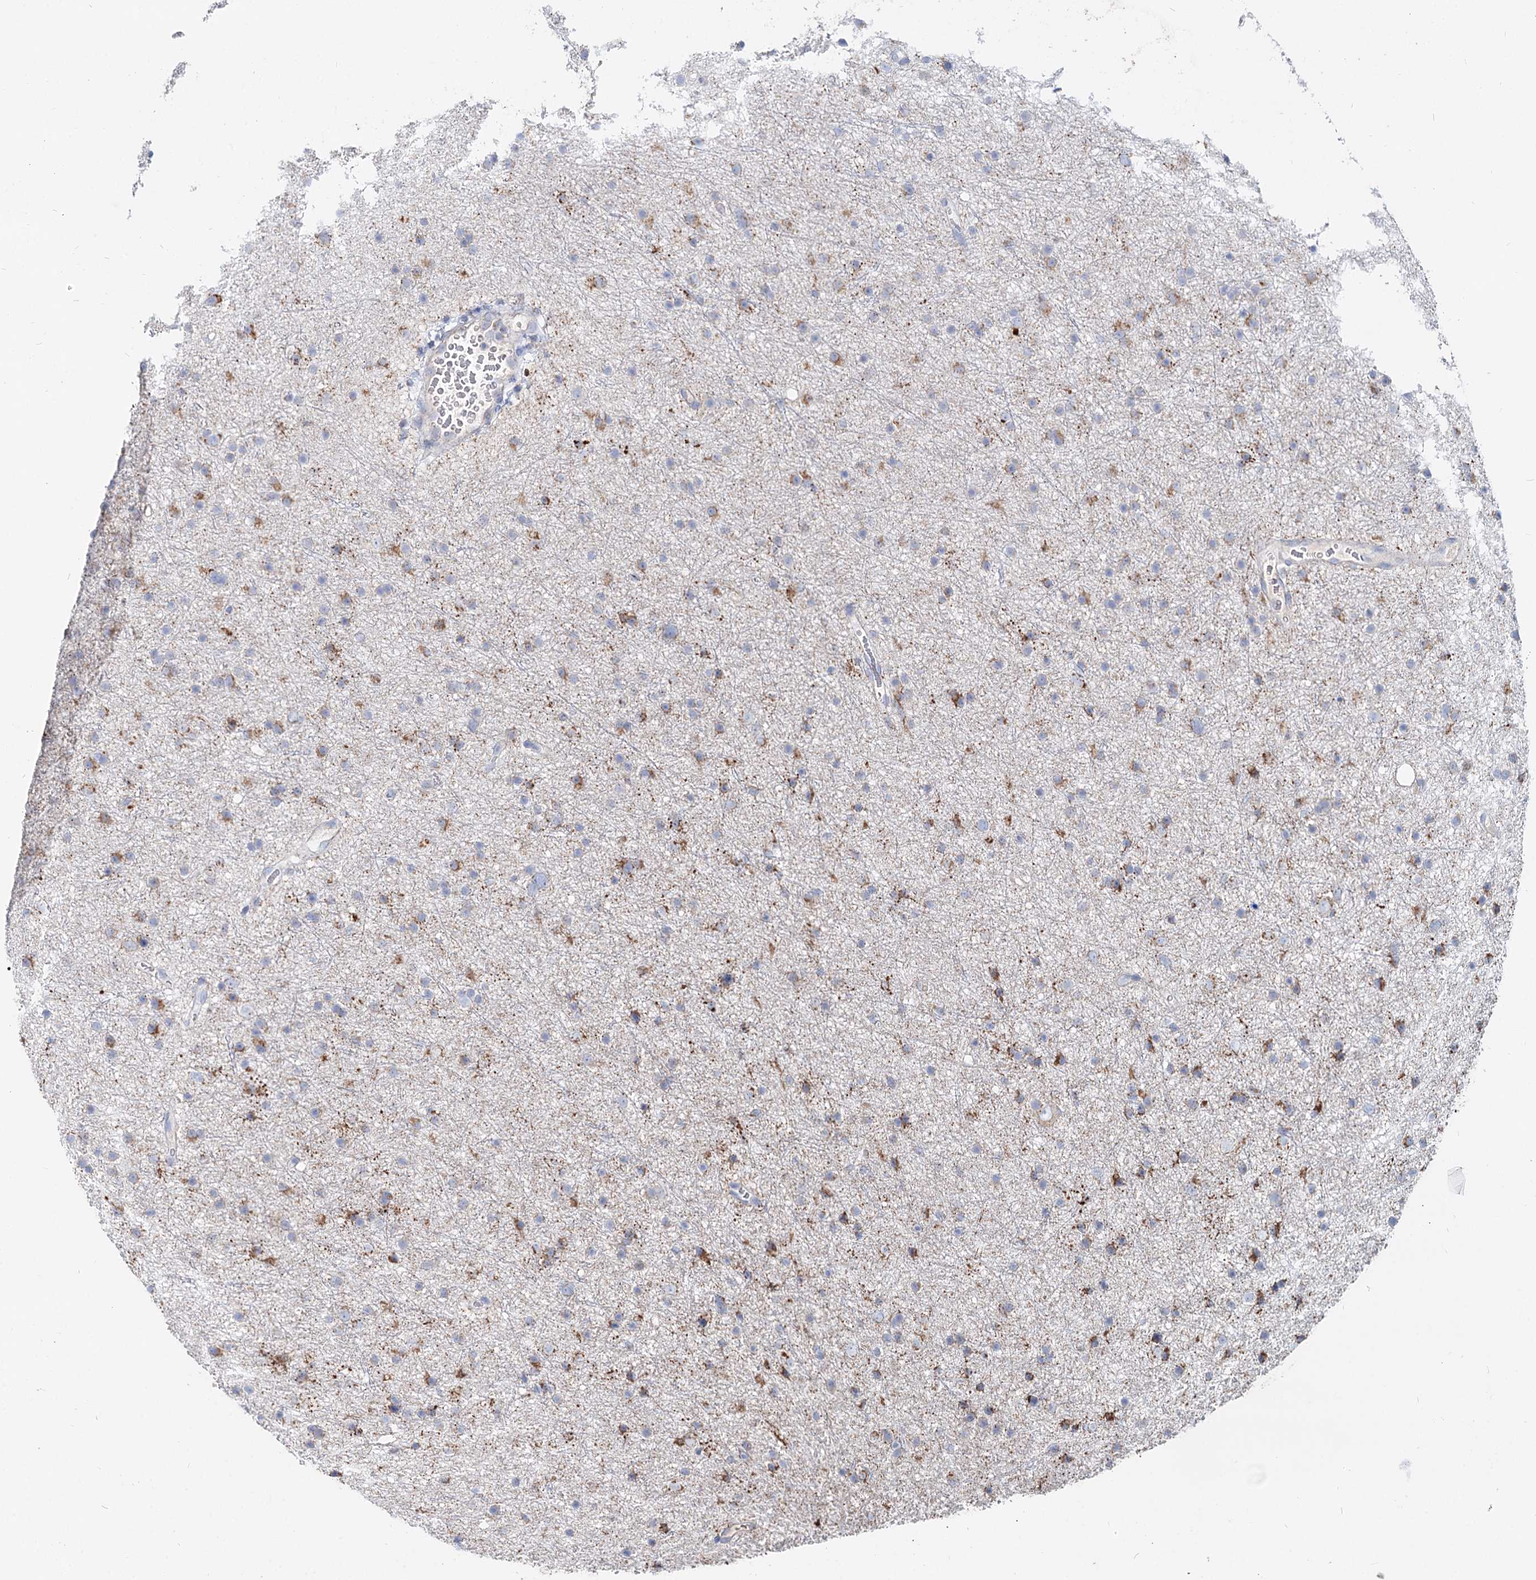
{"staining": {"intensity": "moderate", "quantity": "25%-75%", "location": "cytoplasmic/membranous"}, "tissue": "glioma", "cell_type": "Tumor cells", "image_type": "cancer", "snomed": [{"axis": "morphology", "description": "Glioma, malignant, Low grade"}, {"axis": "topography", "description": "Cerebral cortex"}], "caption": "An image of glioma stained for a protein displays moderate cytoplasmic/membranous brown staining in tumor cells.", "gene": "MCCC2", "patient": {"sex": "female", "age": 39}}